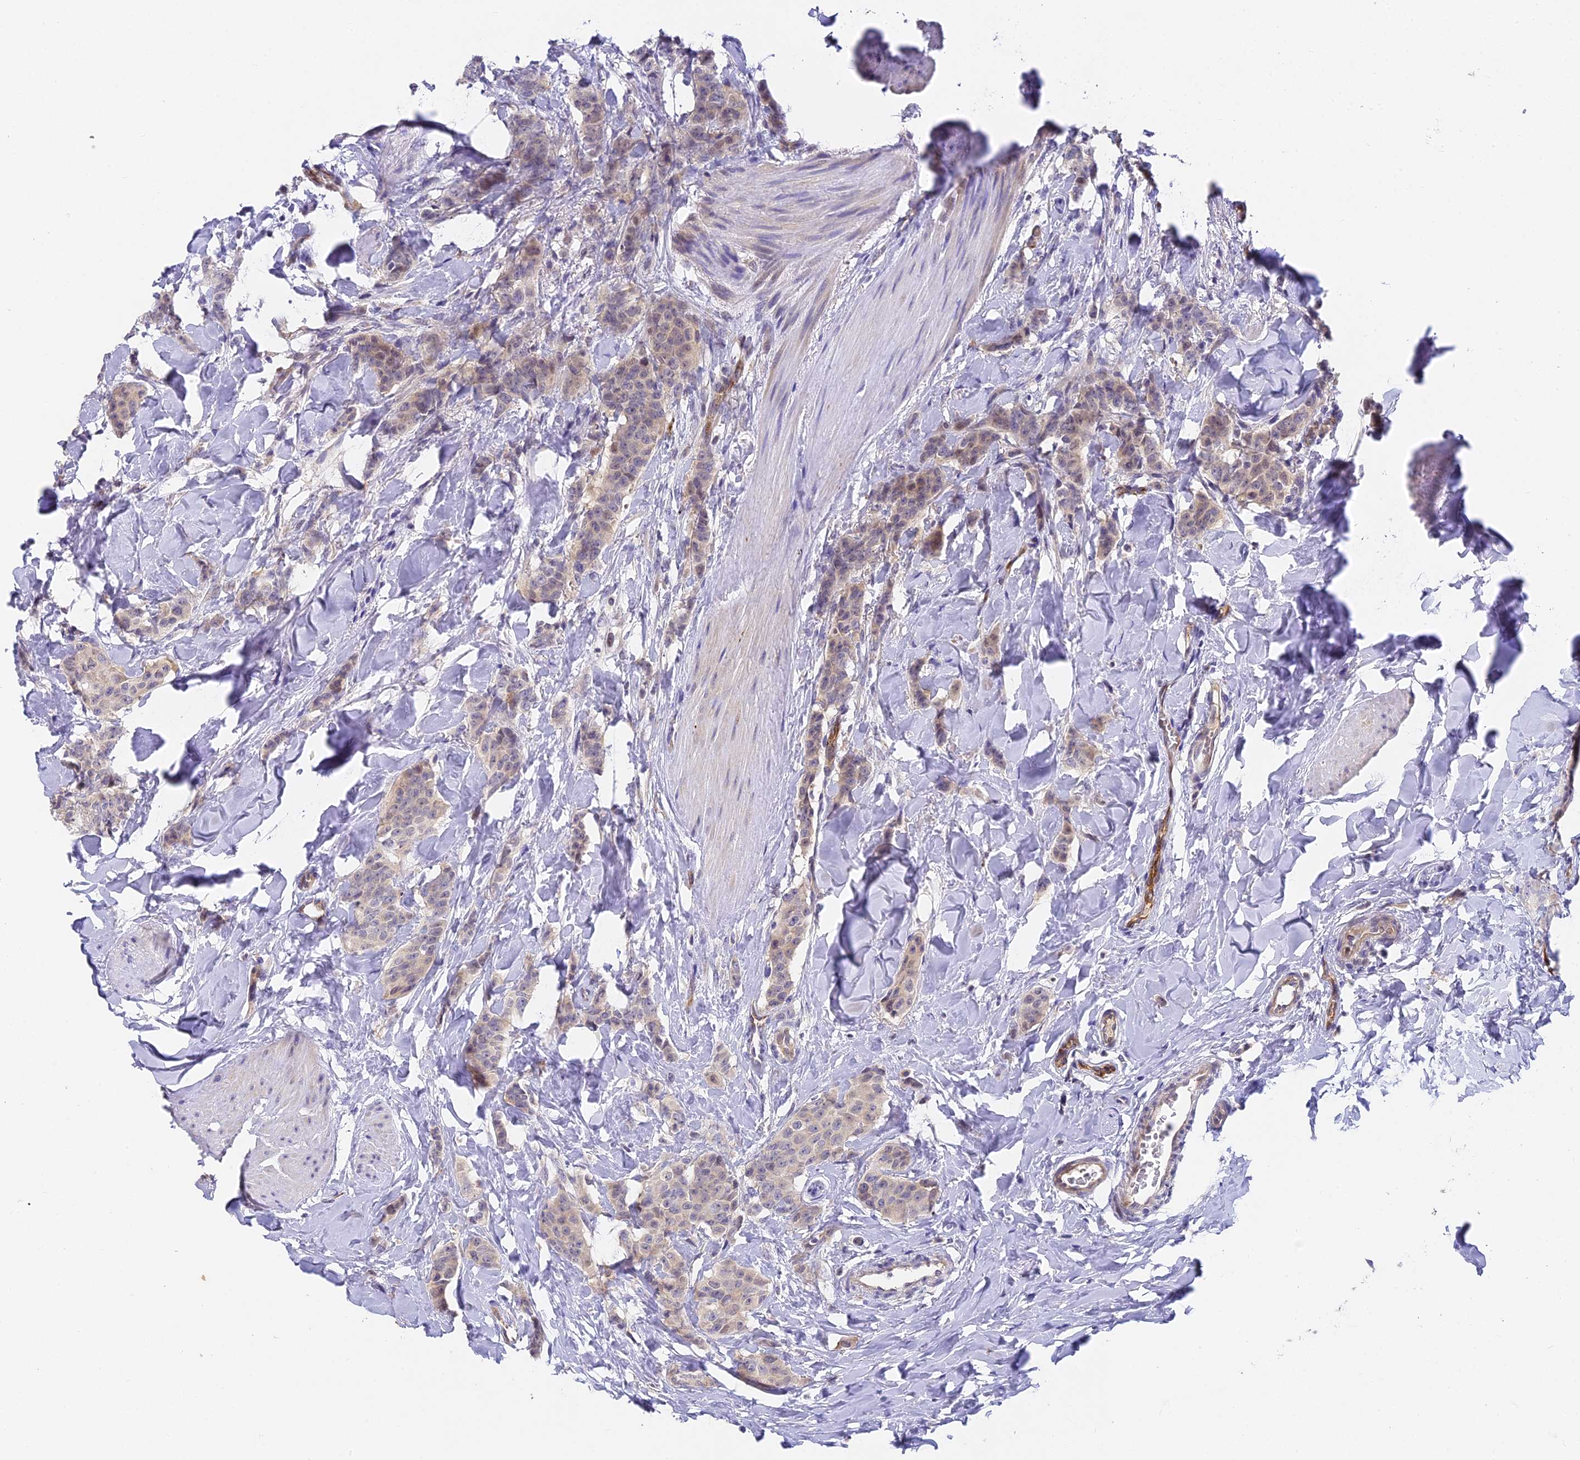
{"staining": {"intensity": "weak", "quantity": ">75%", "location": "cytoplasmic/membranous,nuclear"}, "tissue": "breast cancer", "cell_type": "Tumor cells", "image_type": "cancer", "snomed": [{"axis": "morphology", "description": "Duct carcinoma"}, {"axis": "topography", "description": "Breast"}], "caption": "Immunohistochemical staining of human breast cancer displays low levels of weak cytoplasmic/membranous and nuclear expression in about >75% of tumor cells. The staining was performed using DAB, with brown indicating positive protein expression. Nuclei are stained blue with hematoxylin.", "gene": "DNAAF10", "patient": {"sex": "female", "age": 40}}